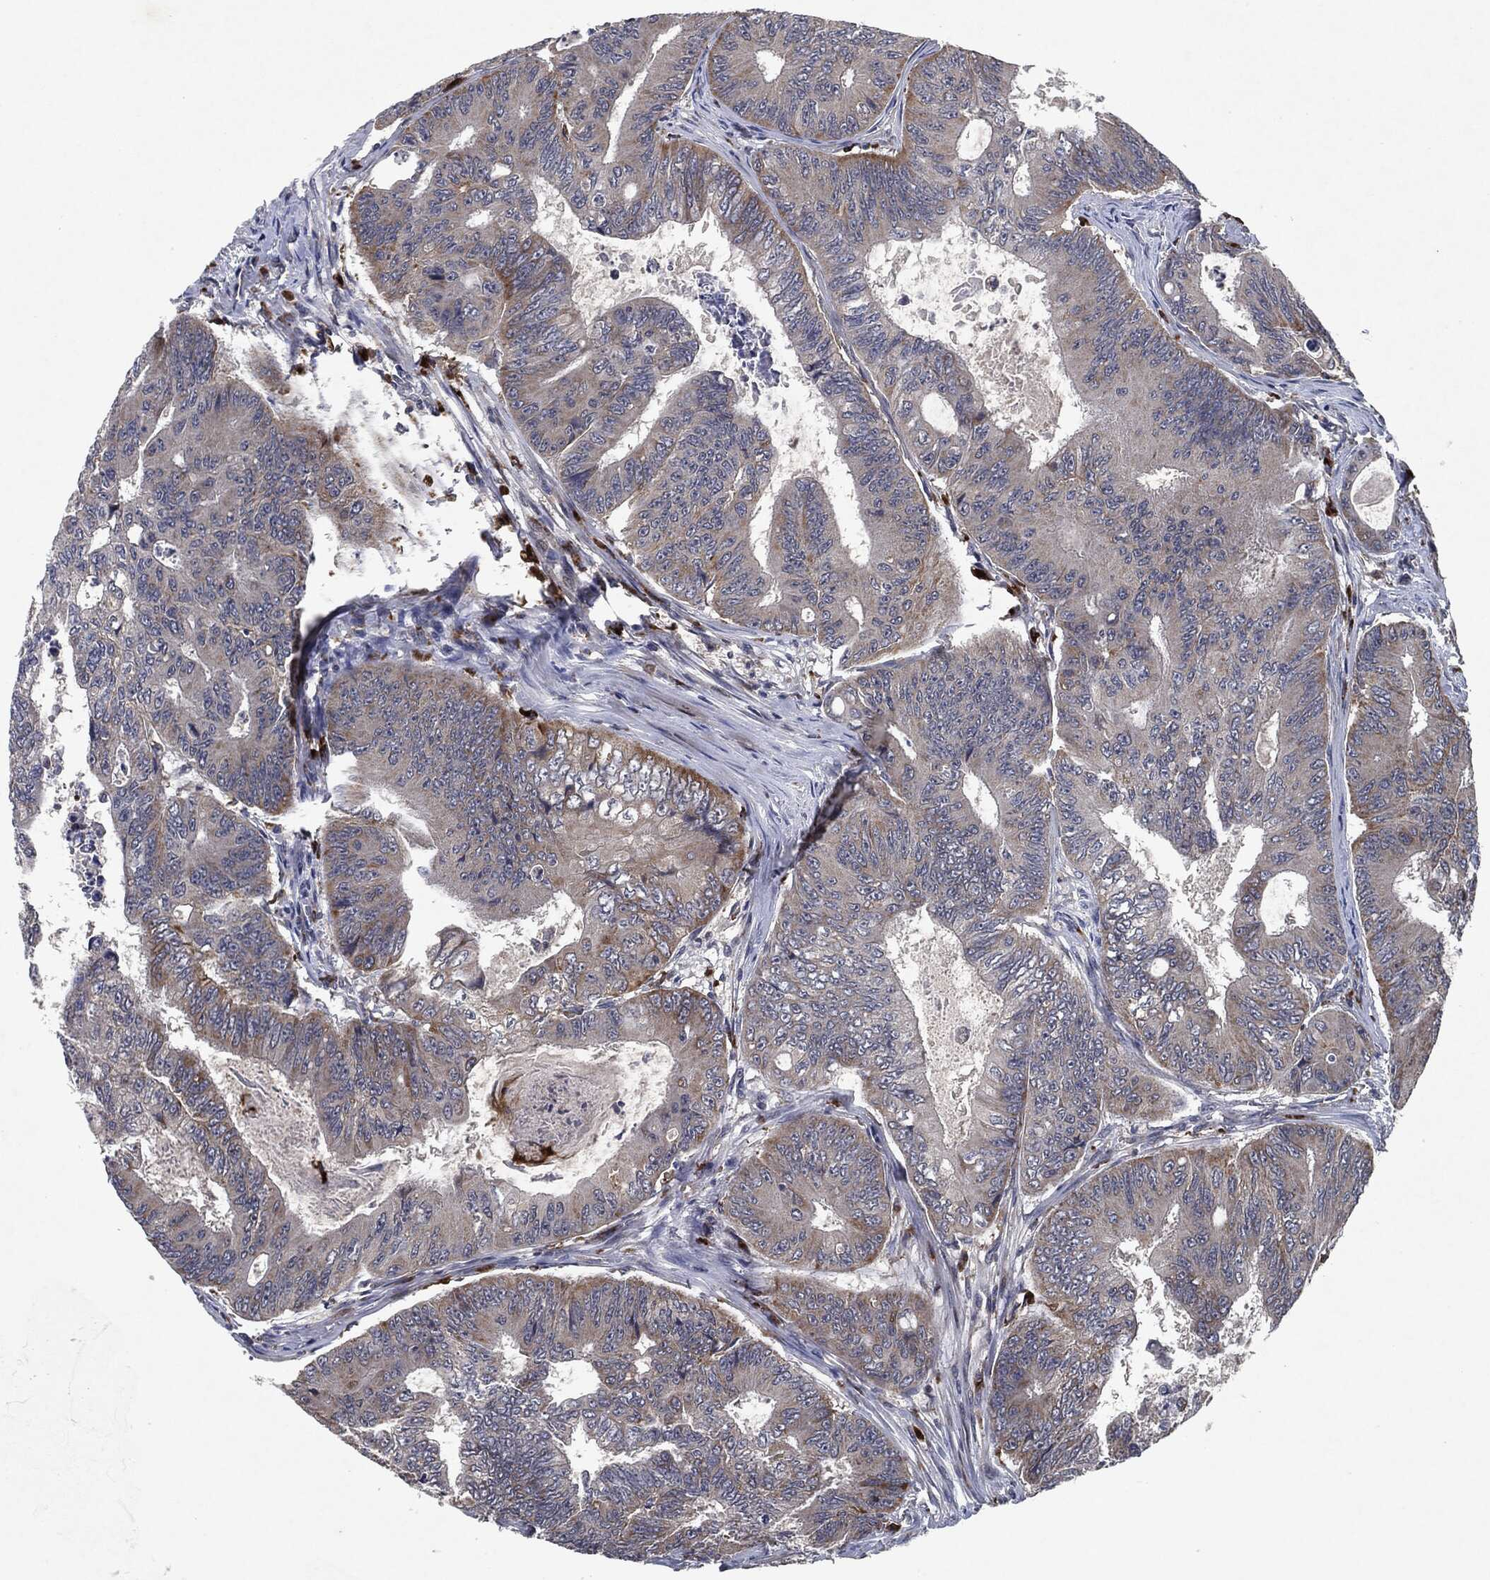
{"staining": {"intensity": "moderate", "quantity": "<25%", "location": "cytoplasmic/membranous"}, "tissue": "colorectal cancer", "cell_type": "Tumor cells", "image_type": "cancer", "snomed": [{"axis": "morphology", "description": "Adenocarcinoma, NOS"}, {"axis": "topography", "description": "Colon"}], "caption": "Immunohistochemistry (IHC) photomicrograph of colorectal cancer stained for a protein (brown), which displays low levels of moderate cytoplasmic/membranous staining in about <25% of tumor cells.", "gene": "SLC31A2", "patient": {"sex": "female", "age": 48}}